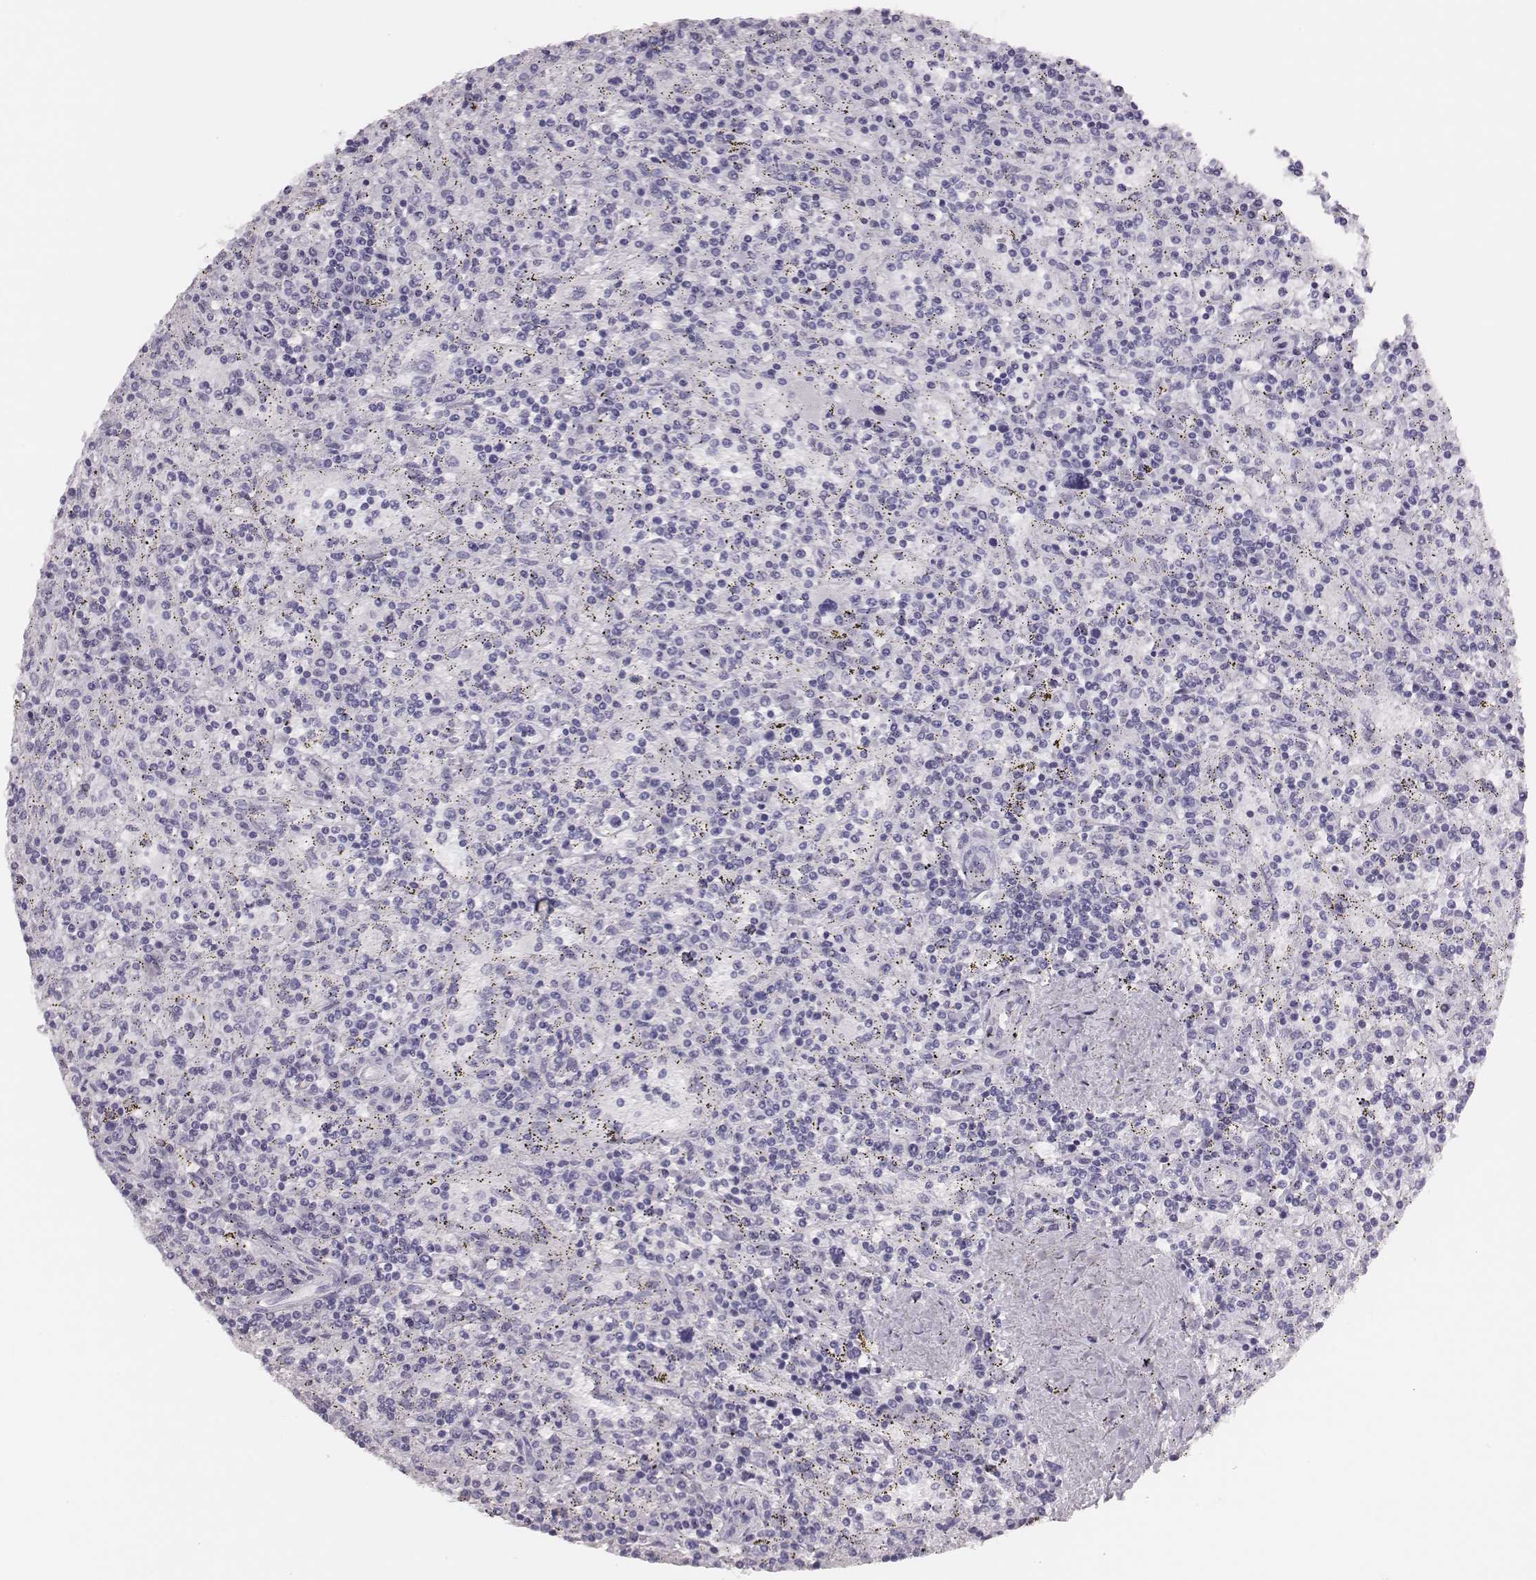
{"staining": {"intensity": "negative", "quantity": "none", "location": "none"}, "tissue": "lymphoma", "cell_type": "Tumor cells", "image_type": "cancer", "snomed": [{"axis": "morphology", "description": "Malignant lymphoma, non-Hodgkin's type, Low grade"}, {"axis": "topography", "description": "Spleen"}], "caption": "Human lymphoma stained for a protein using immunohistochemistry shows no staining in tumor cells.", "gene": "H1-6", "patient": {"sex": "male", "age": 62}}